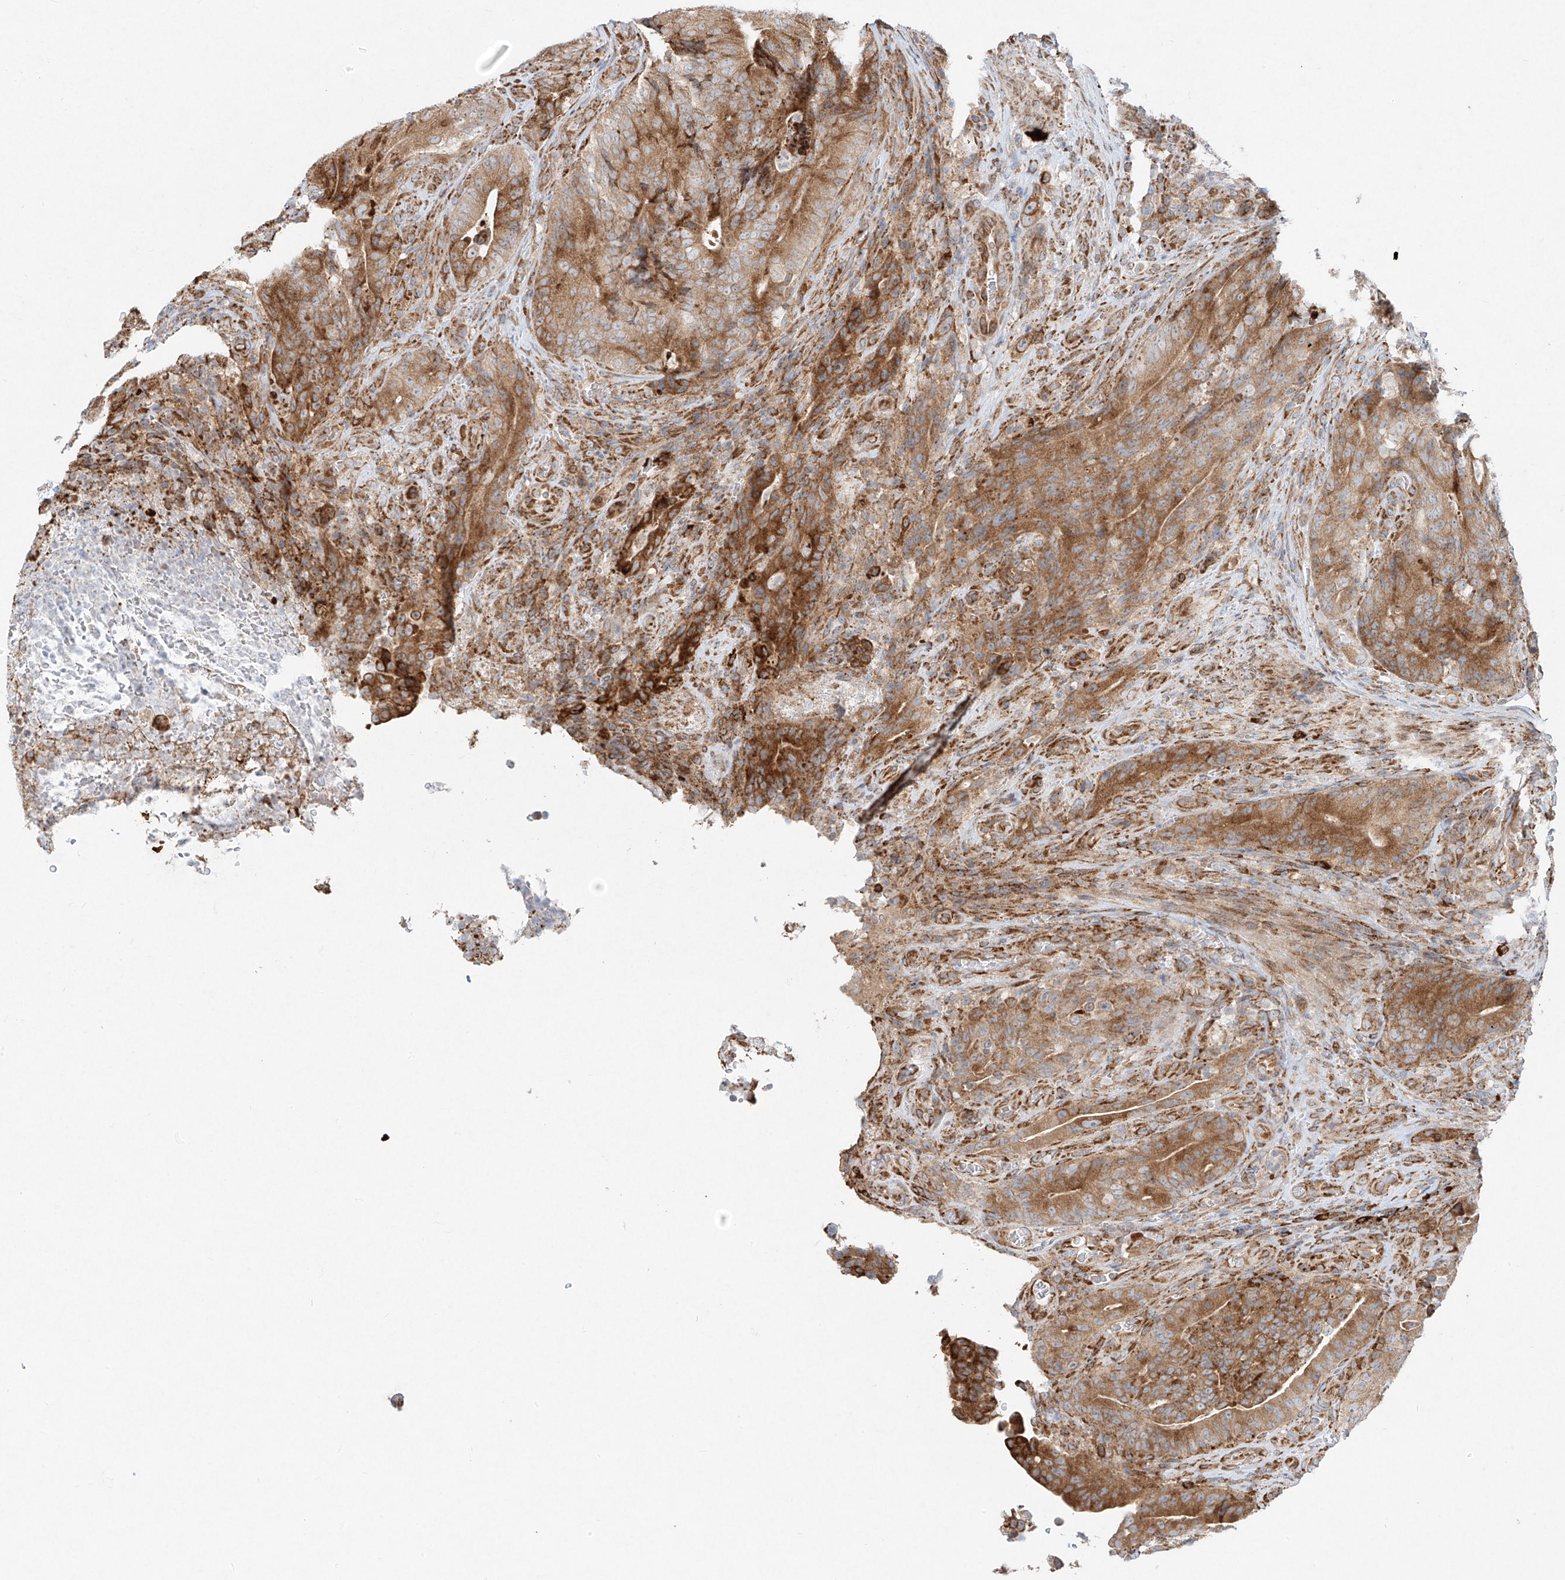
{"staining": {"intensity": "moderate", "quantity": ">75%", "location": "cytoplasmic/membranous"}, "tissue": "colorectal cancer", "cell_type": "Tumor cells", "image_type": "cancer", "snomed": [{"axis": "morphology", "description": "Normal tissue, NOS"}, {"axis": "topography", "description": "Colon"}], "caption": "DAB (3,3'-diaminobenzidine) immunohistochemical staining of colorectal cancer exhibits moderate cytoplasmic/membranous protein positivity in approximately >75% of tumor cells.", "gene": "EIPR1", "patient": {"sex": "female", "age": 82}}